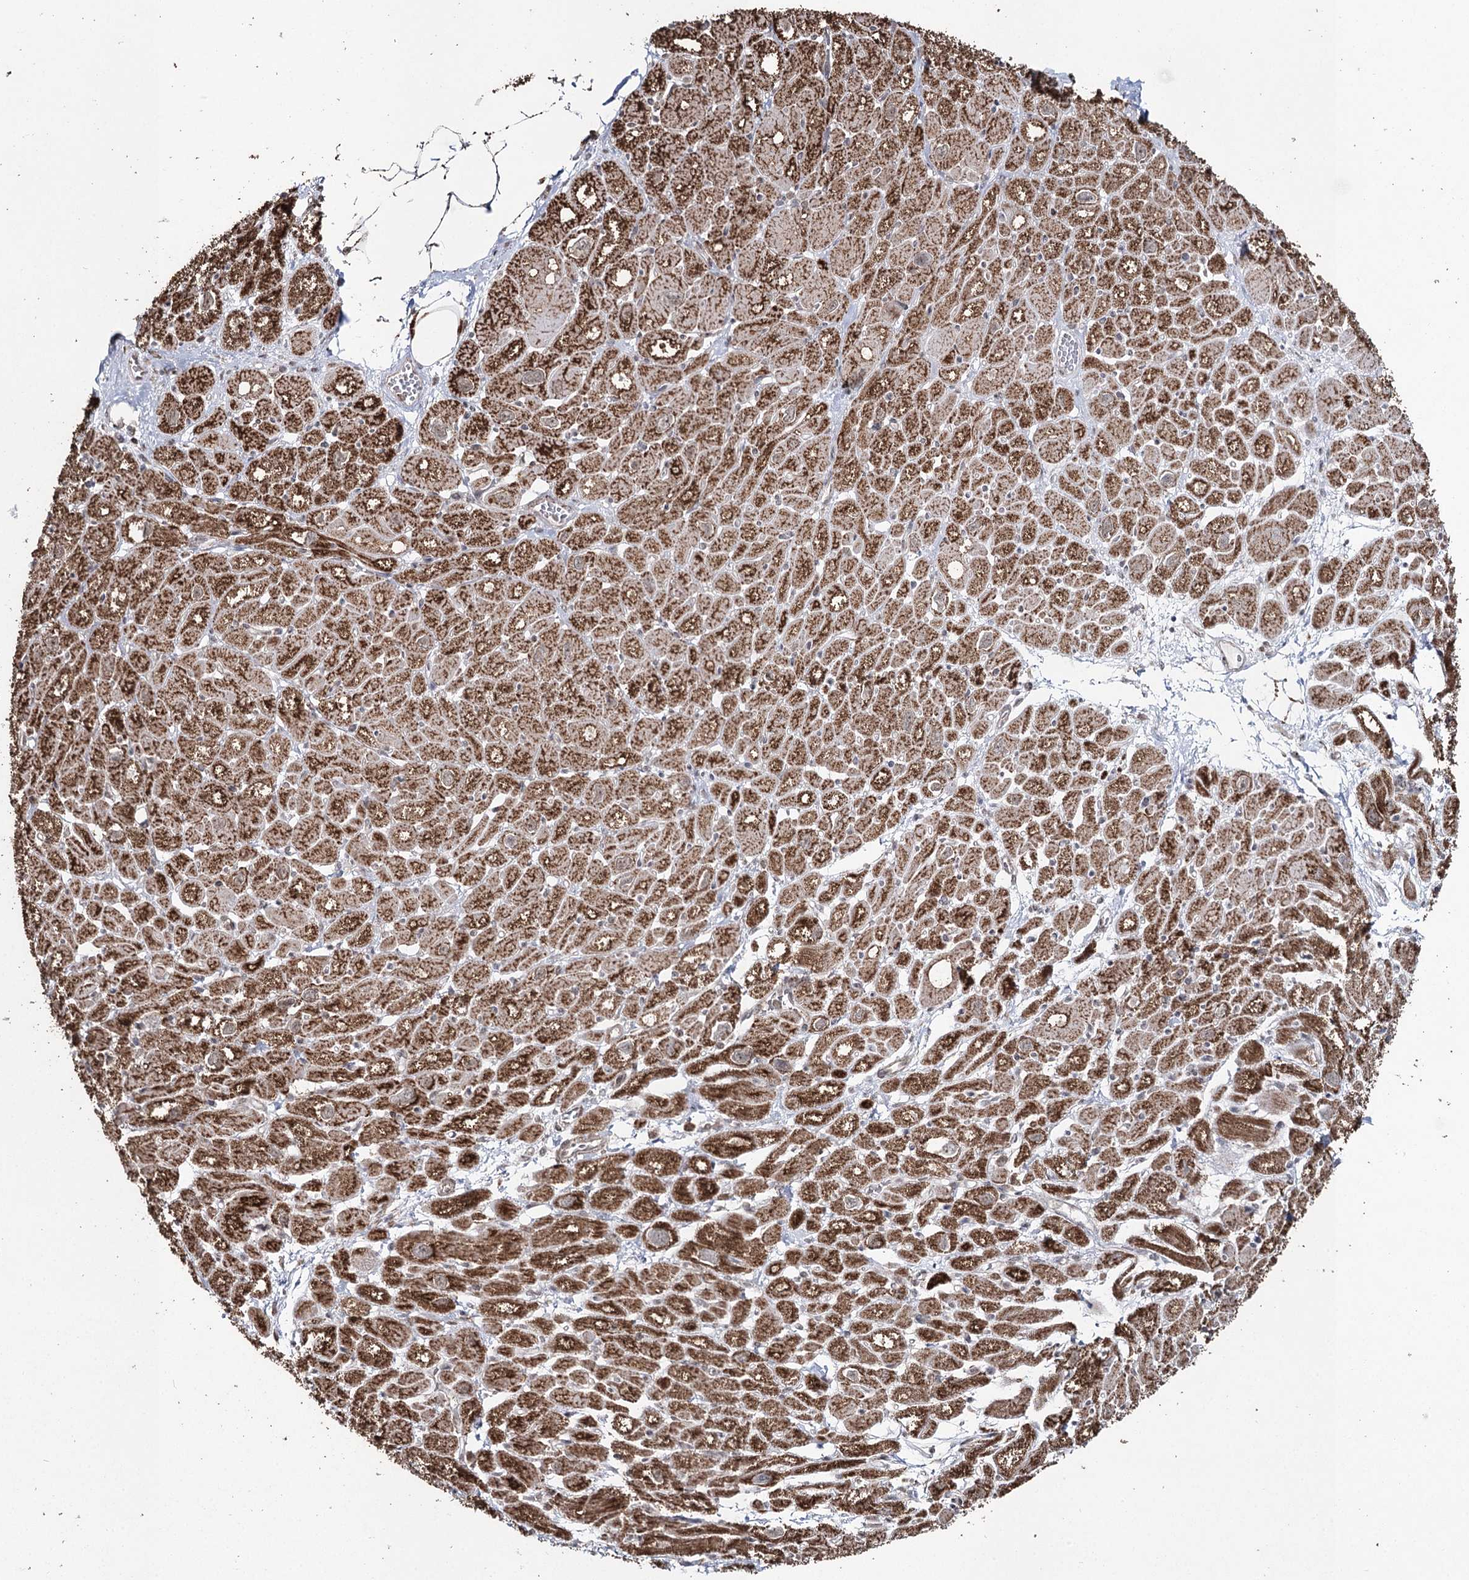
{"staining": {"intensity": "strong", "quantity": ">75%", "location": "cytoplasmic/membranous"}, "tissue": "heart muscle", "cell_type": "Cardiomyocytes", "image_type": "normal", "snomed": [{"axis": "morphology", "description": "Normal tissue, NOS"}, {"axis": "topography", "description": "Heart"}], "caption": "IHC of unremarkable human heart muscle shows high levels of strong cytoplasmic/membranous expression in approximately >75% of cardiomyocytes. Using DAB (brown) and hematoxylin (blue) stains, captured at high magnification using brightfield microscopy.", "gene": "PDHX", "patient": {"sex": "male", "age": 50}}